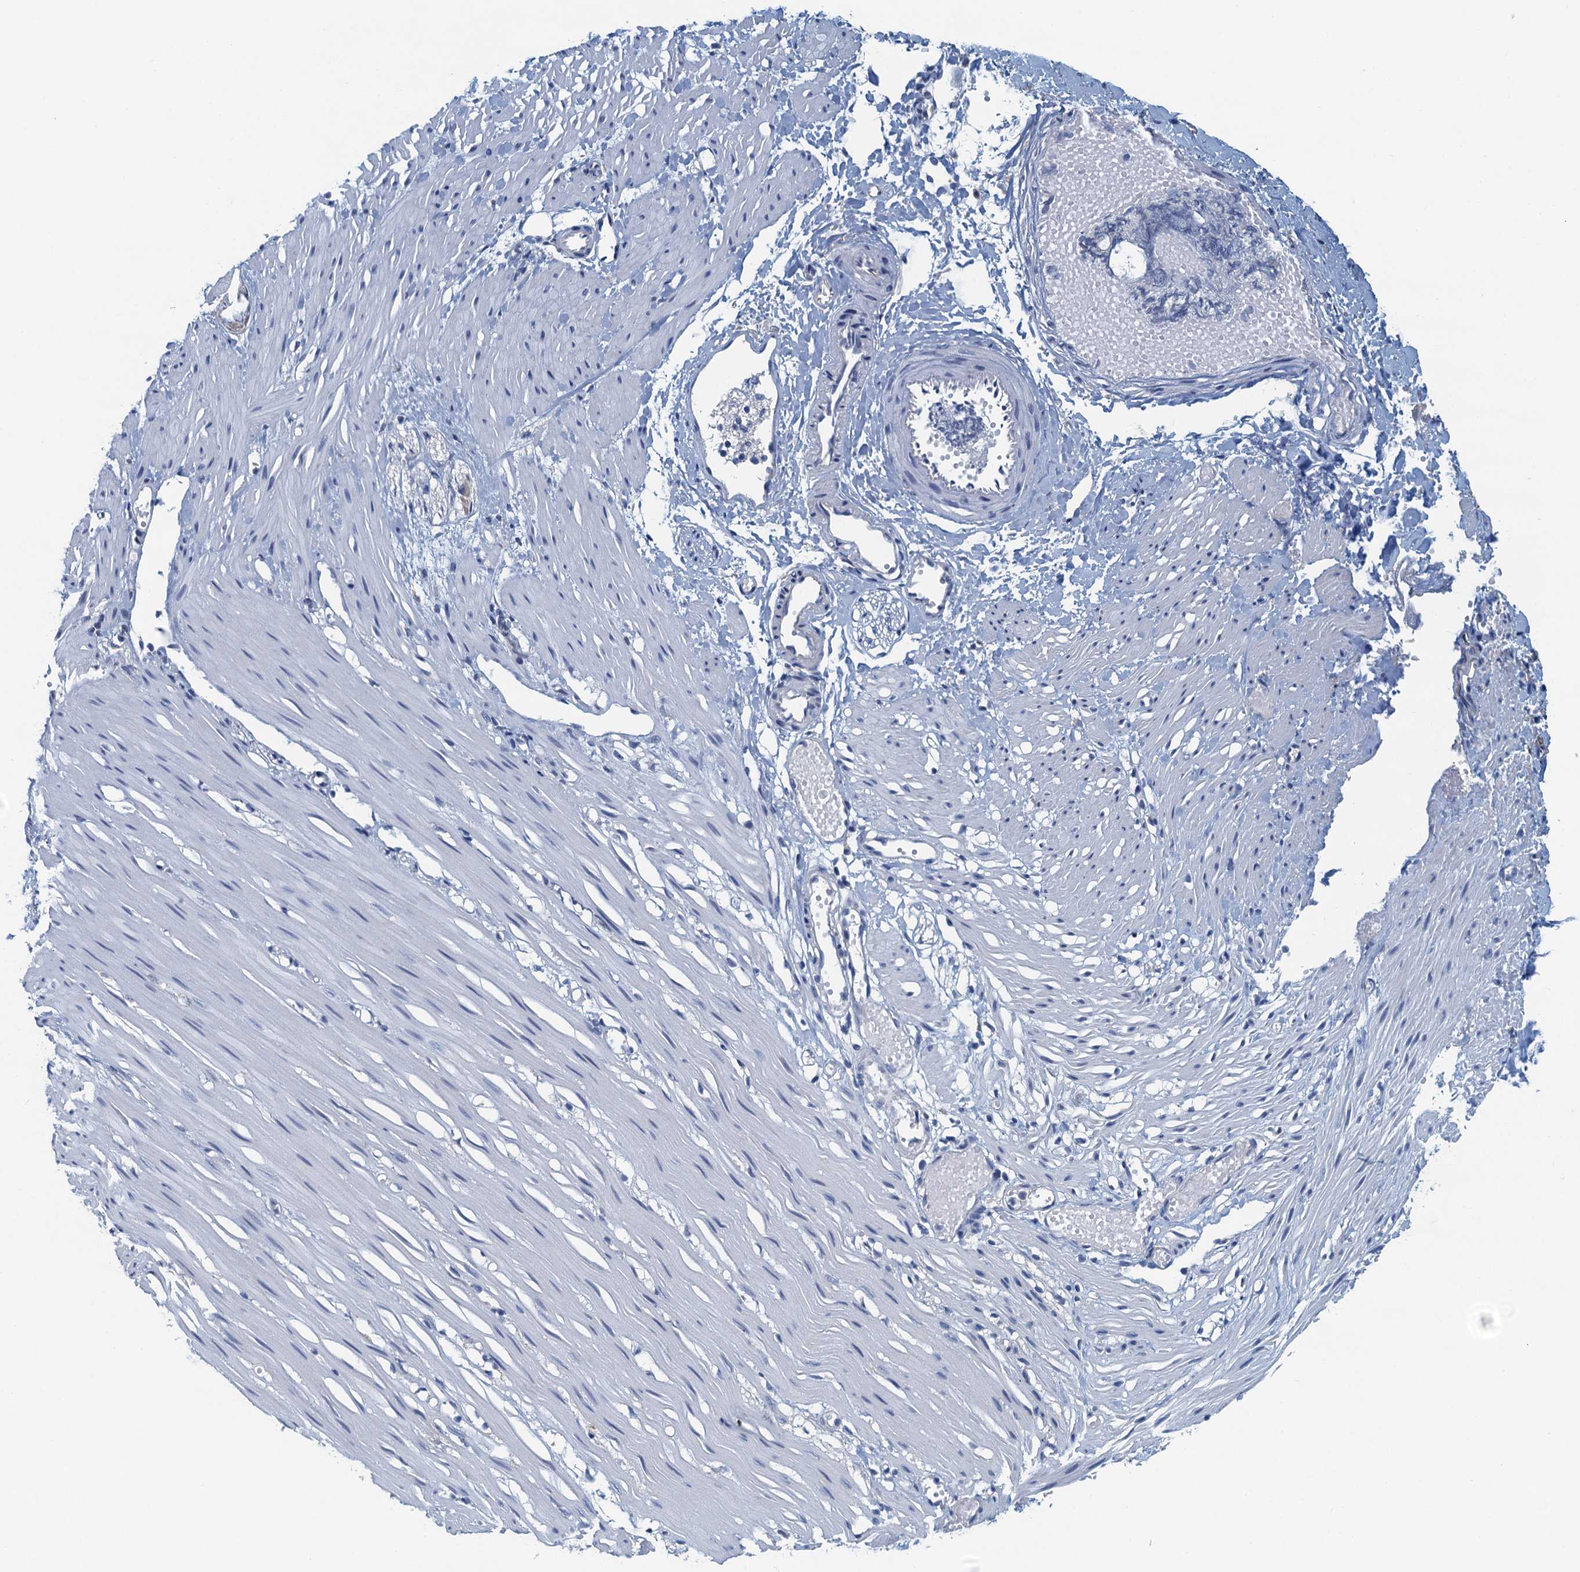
{"staining": {"intensity": "negative", "quantity": "none", "location": "none"}, "tissue": "adipose tissue", "cell_type": "Adipocytes", "image_type": "normal", "snomed": [{"axis": "morphology", "description": "Normal tissue, NOS"}, {"axis": "morphology", "description": "Adenocarcinoma, NOS"}, {"axis": "topography", "description": "Colon"}, {"axis": "topography", "description": "Peripheral nerve tissue"}], "caption": "IHC micrograph of normal adipose tissue: human adipose tissue stained with DAB shows no significant protein staining in adipocytes.", "gene": "MYDGF", "patient": {"sex": "male", "age": 14}}